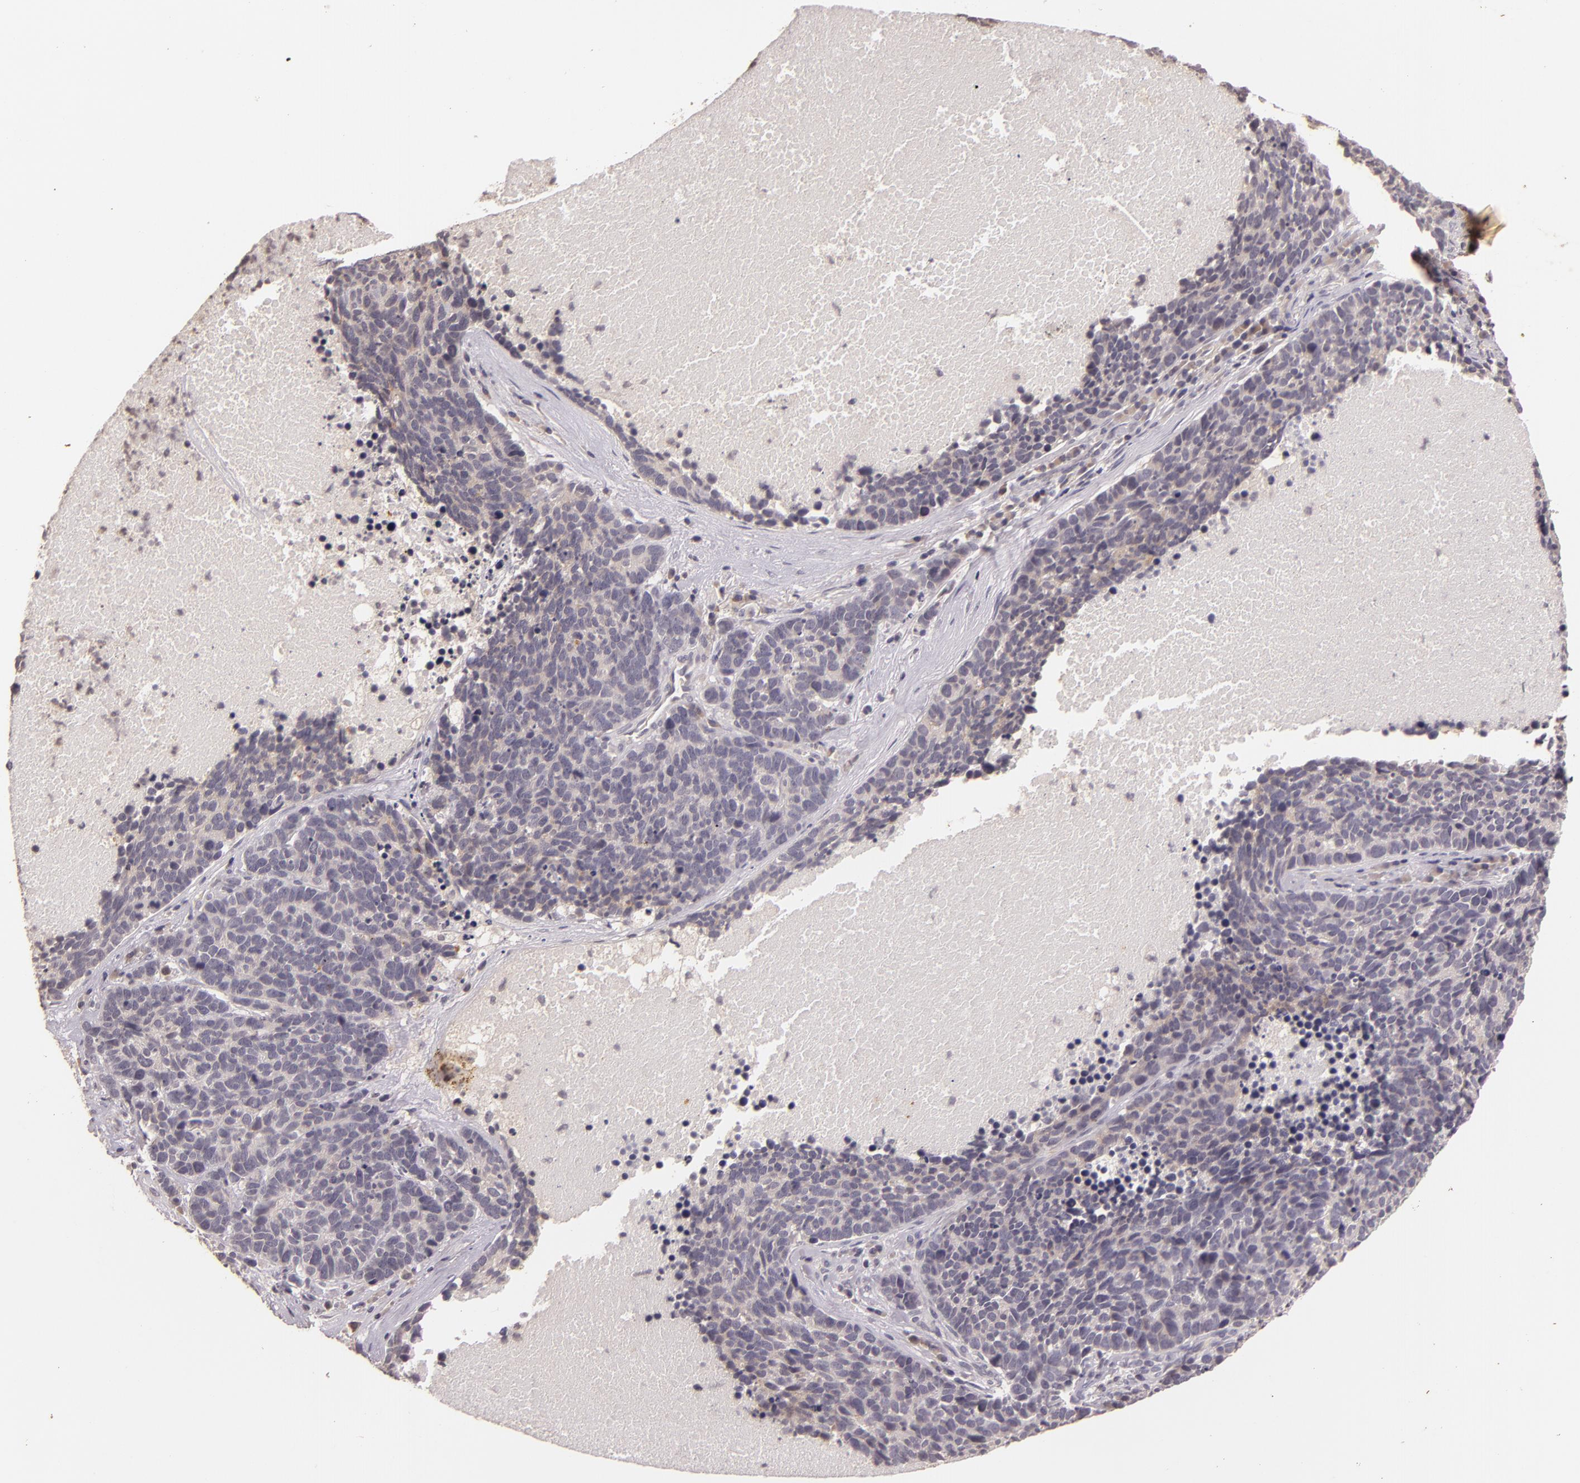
{"staining": {"intensity": "negative", "quantity": "none", "location": "none"}, "tissue": "lung cancer", "cell_type": "Tumor cells", "image_type": "cancer", "snomed": [{"axis": "morphology", "description": "Neoplasm, malignant, NOS"}, {"axis": "topography", "description": "Lung"}], "caption": "DAB immunohistochemical staining of lung cancer (malignant neoplasm) shows no significant expression in tumor cells.", "gene": "TFF1", "patient": {"sex": "female", "age": 75}}